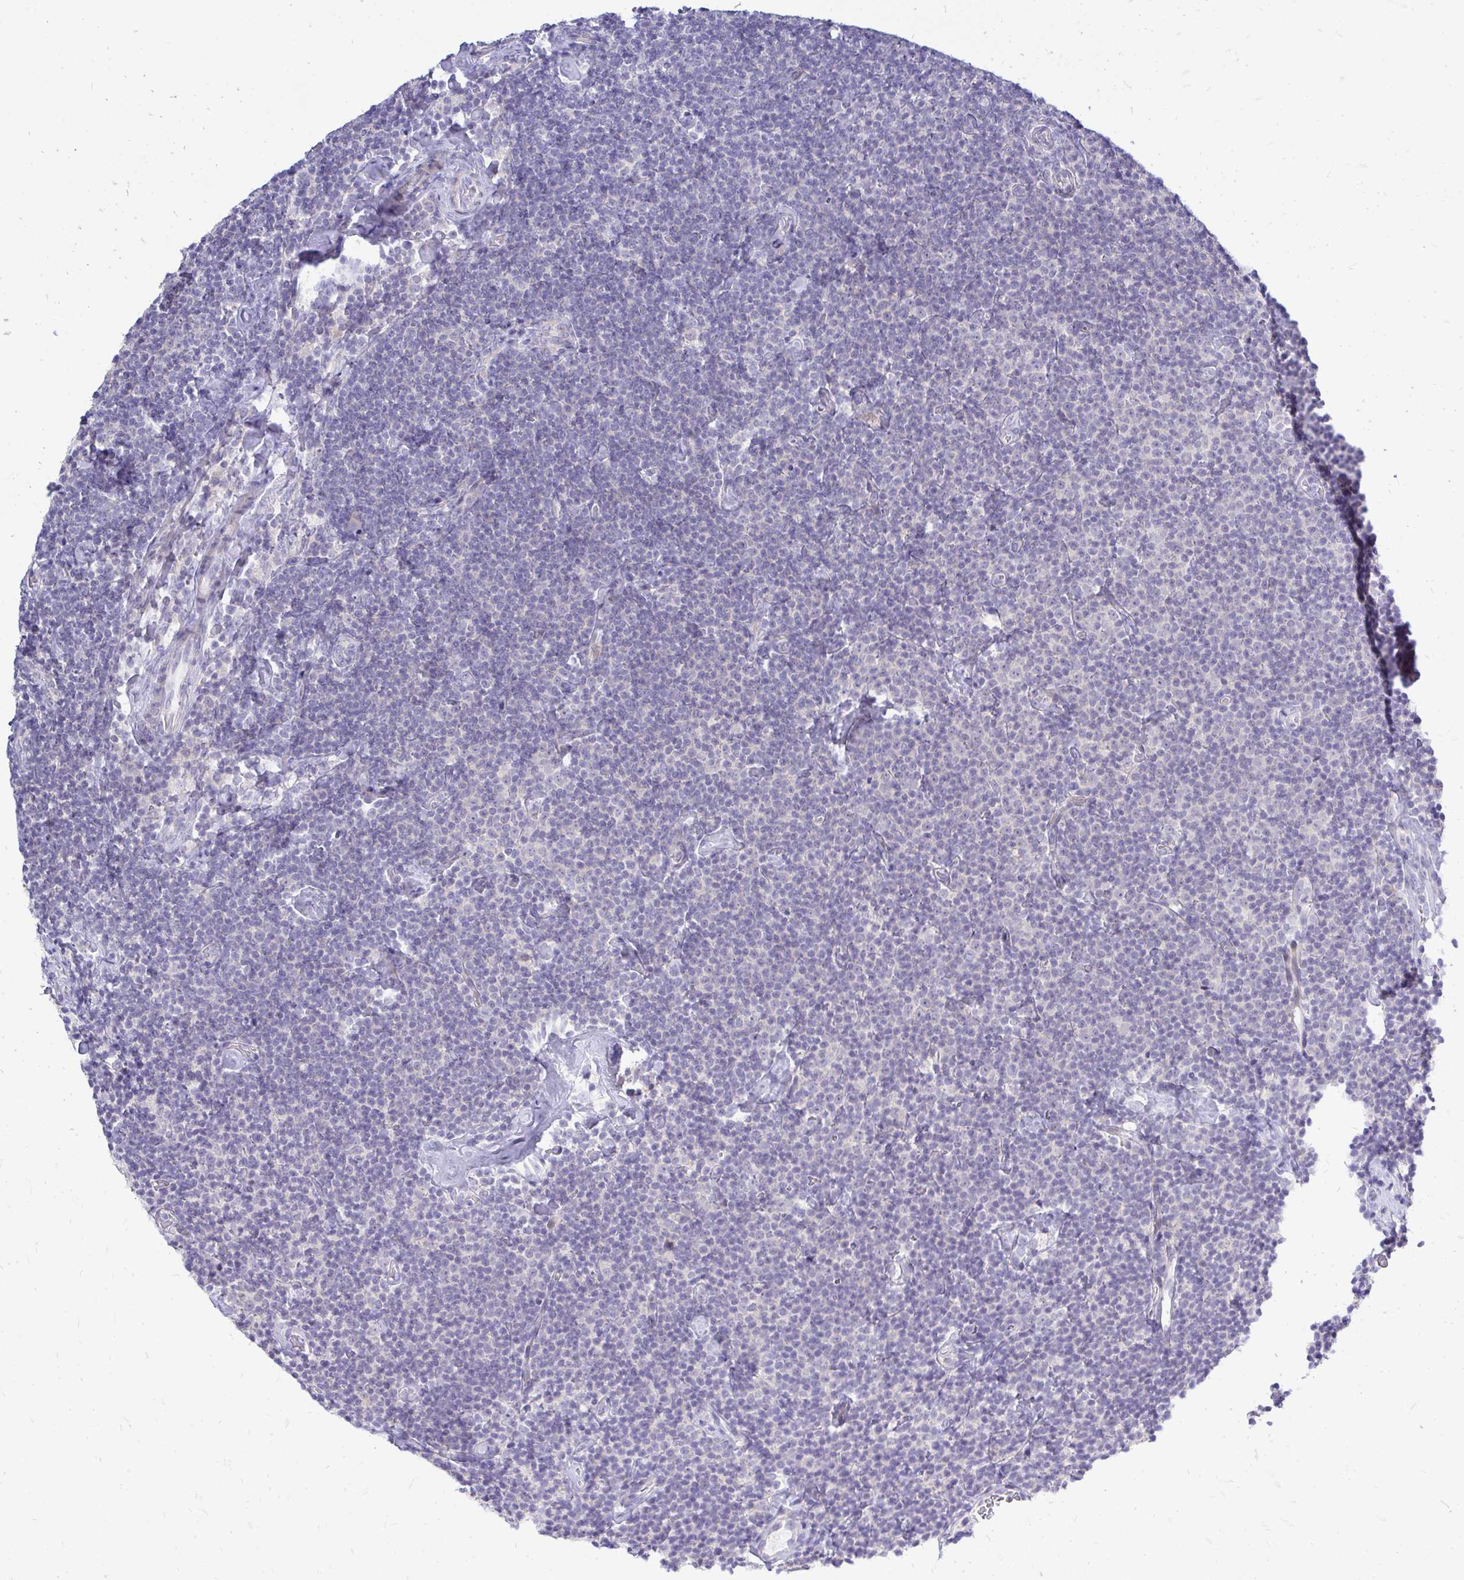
{"staining": {"intensity": "negative", "quantity": "none", "location": "none"}, "tissue": "lymphoma", "cell_type": "Tumor cells", "image_type": "cancer", "snomed": [{"axis": "morphology", "description": "Malignant lymphoma, non-Hodgkin's type, Low grade"}, {"axis": "topography", "description": "Lymph node"}], "caption": "IHC histopathology image of neoplastic tissue: malignant lymphoma, non-Hodgkin's type (low-grade) stained with DAB exhibits no significant protein staining in tumor cells. Nuclei are stained in blue.", "gene": "OR8D1", "patient": {"sex": "male", "age": 81}}